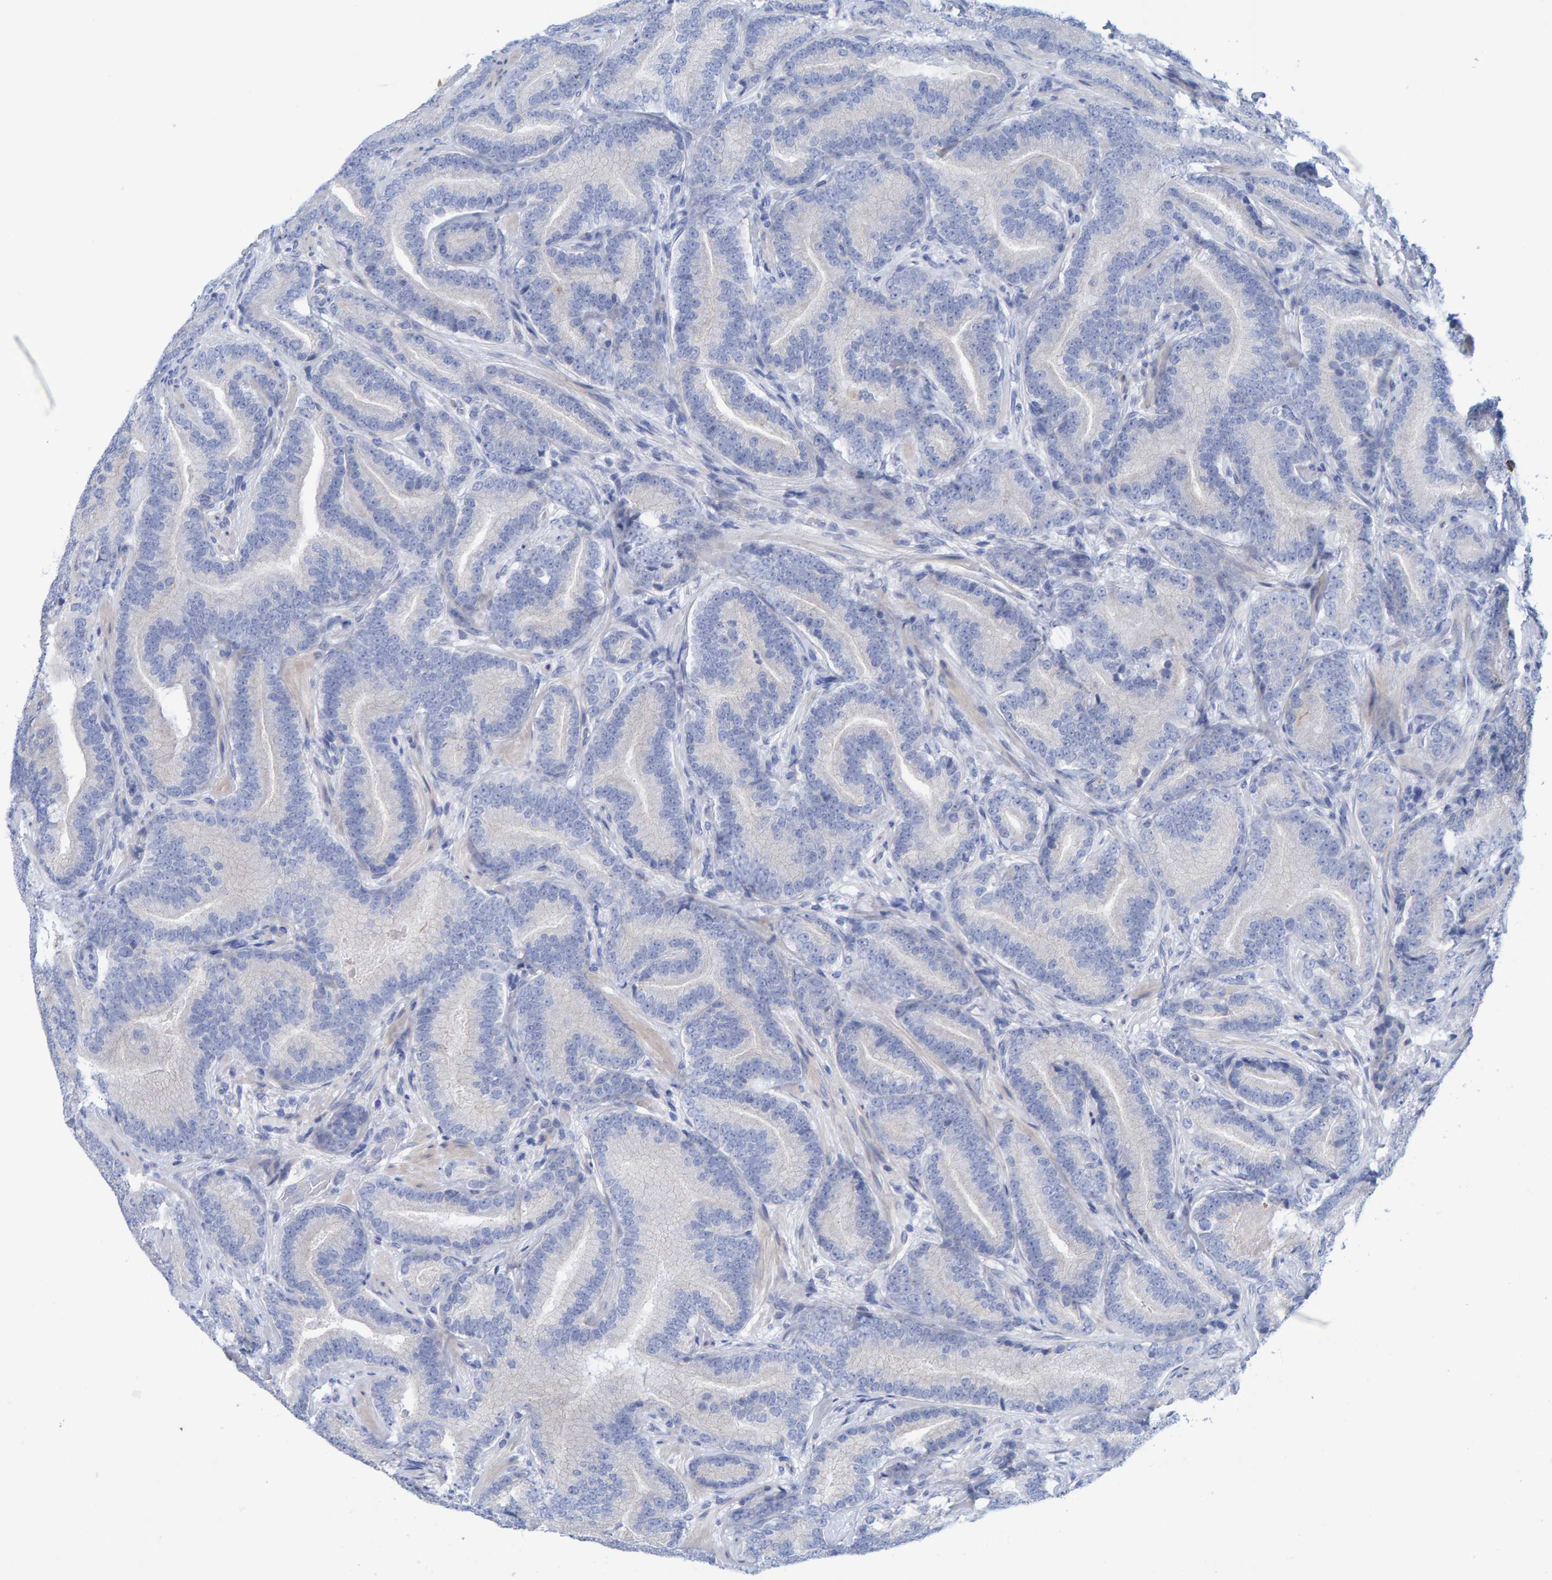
{"staining": {"intensity": "negative", "quantity": "none", "location": "none"}, "tissue": "prostate cancer", "cell_type": "Tumor cells", "image_type": "cancer", "snomed": [{"axis": "morphology", "description": "Adenocarcinoma, High grade"}, {"axis": "topography", "description": "Prostate"}], "caption": "Immunohistochemistry (IHC) of prostate cancer displays no expression in tumor cells. The staining was performed using DAB to visualize the protein expression in brown, while the nuclei were stained in blue with hematoxylin (Magnification: 20x).", "gene": "JAKMIP3", "patient": {"sex": "male", "age": 55}}